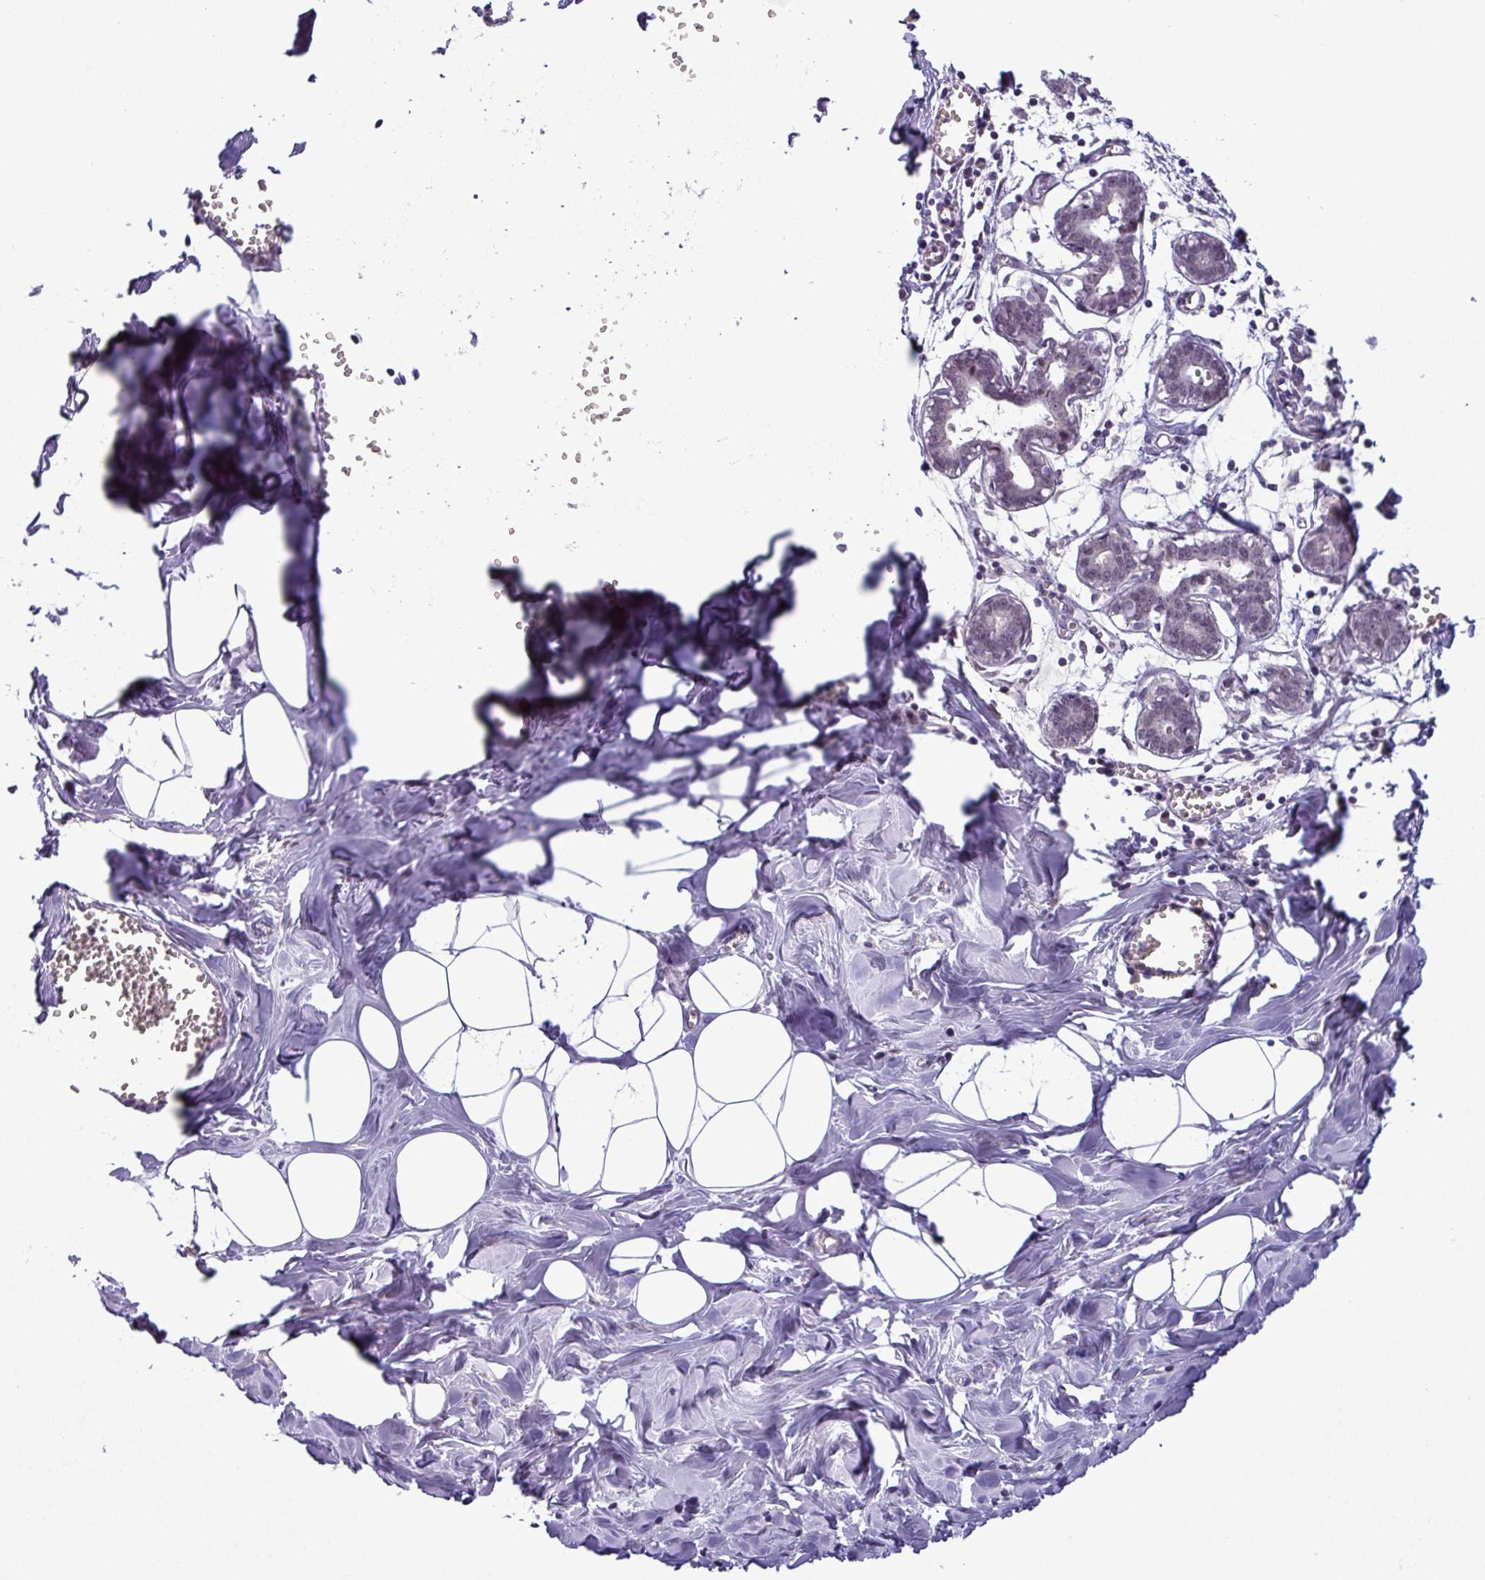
{"staining": {"intensity": "negative", "quantity": "none", "location": "none"}, "tissue": "breast", "cell_type": "Adipocytes", "image_type": "normal", "snomed": [{"axis": "morphology", "description": "Normal tissue, NOS"}, {"axis": "topography", "description": "Breast"}], "caption": "An immunohistochemistry (IHC) histopathology image of normal breast is shown. There is no staining in adipocytes of breast.", "gene": "NPFFR1", "patient": {"sex": "female", "age": 27}}